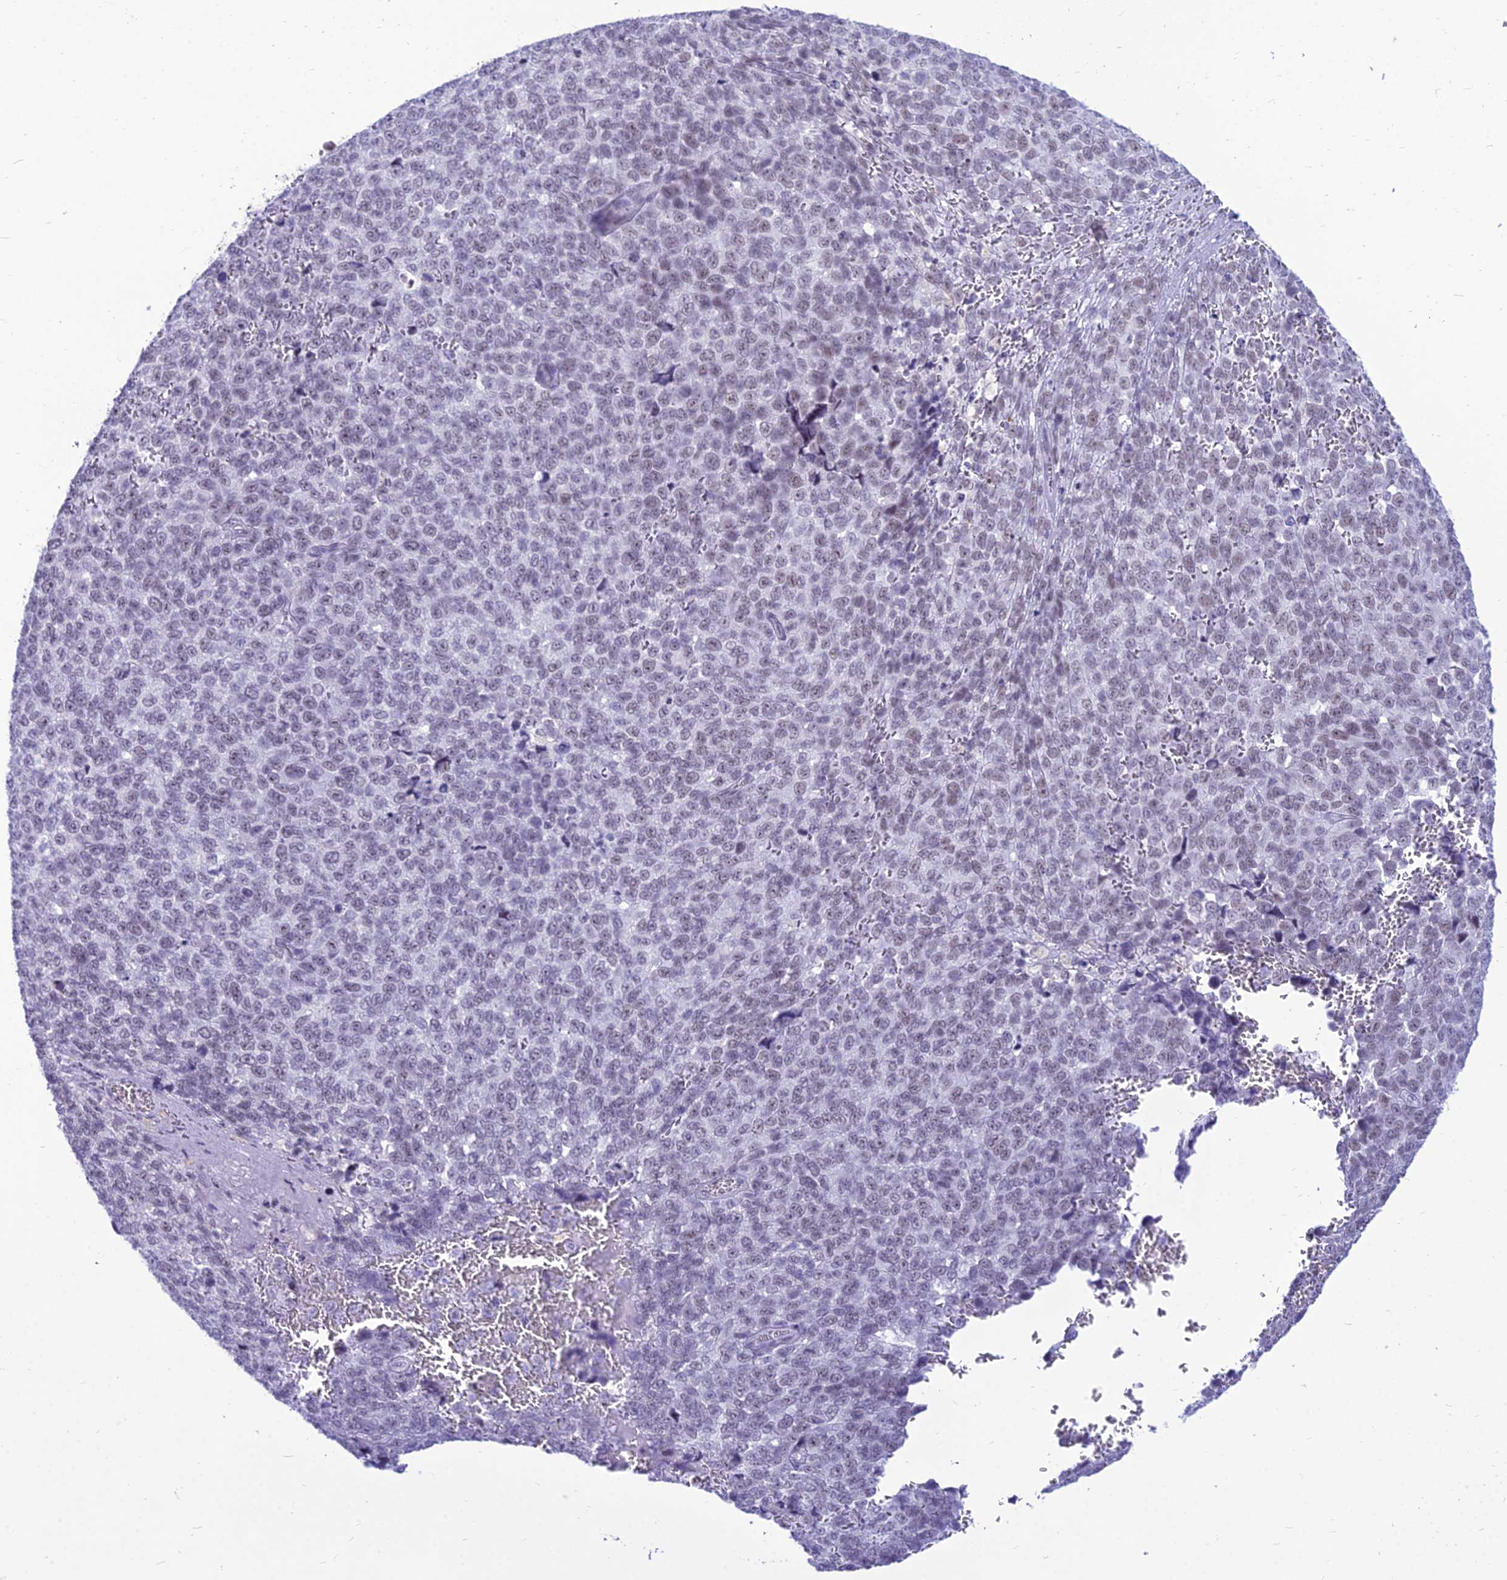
{"staining": {"intensity": "weak", "quantity": "25%-75%", "location": "nuclear"}, "tissue": "melanoma", "cell_type": "Tumor cells", "image_type": "cancer", "snomed": [{"axis": "morphology", "description": "Malignant melanoma, NOS"}, {"axis": "topography", "description": "Nose, NOS"}], "caption": "This is a micrograph of immunohistochemistry (IHC) staining of melanoma, which shows weak staining in the nuclear of tumor cells.", "gene": "DHX40", "patient": {"sex": "female", "age": 48}}